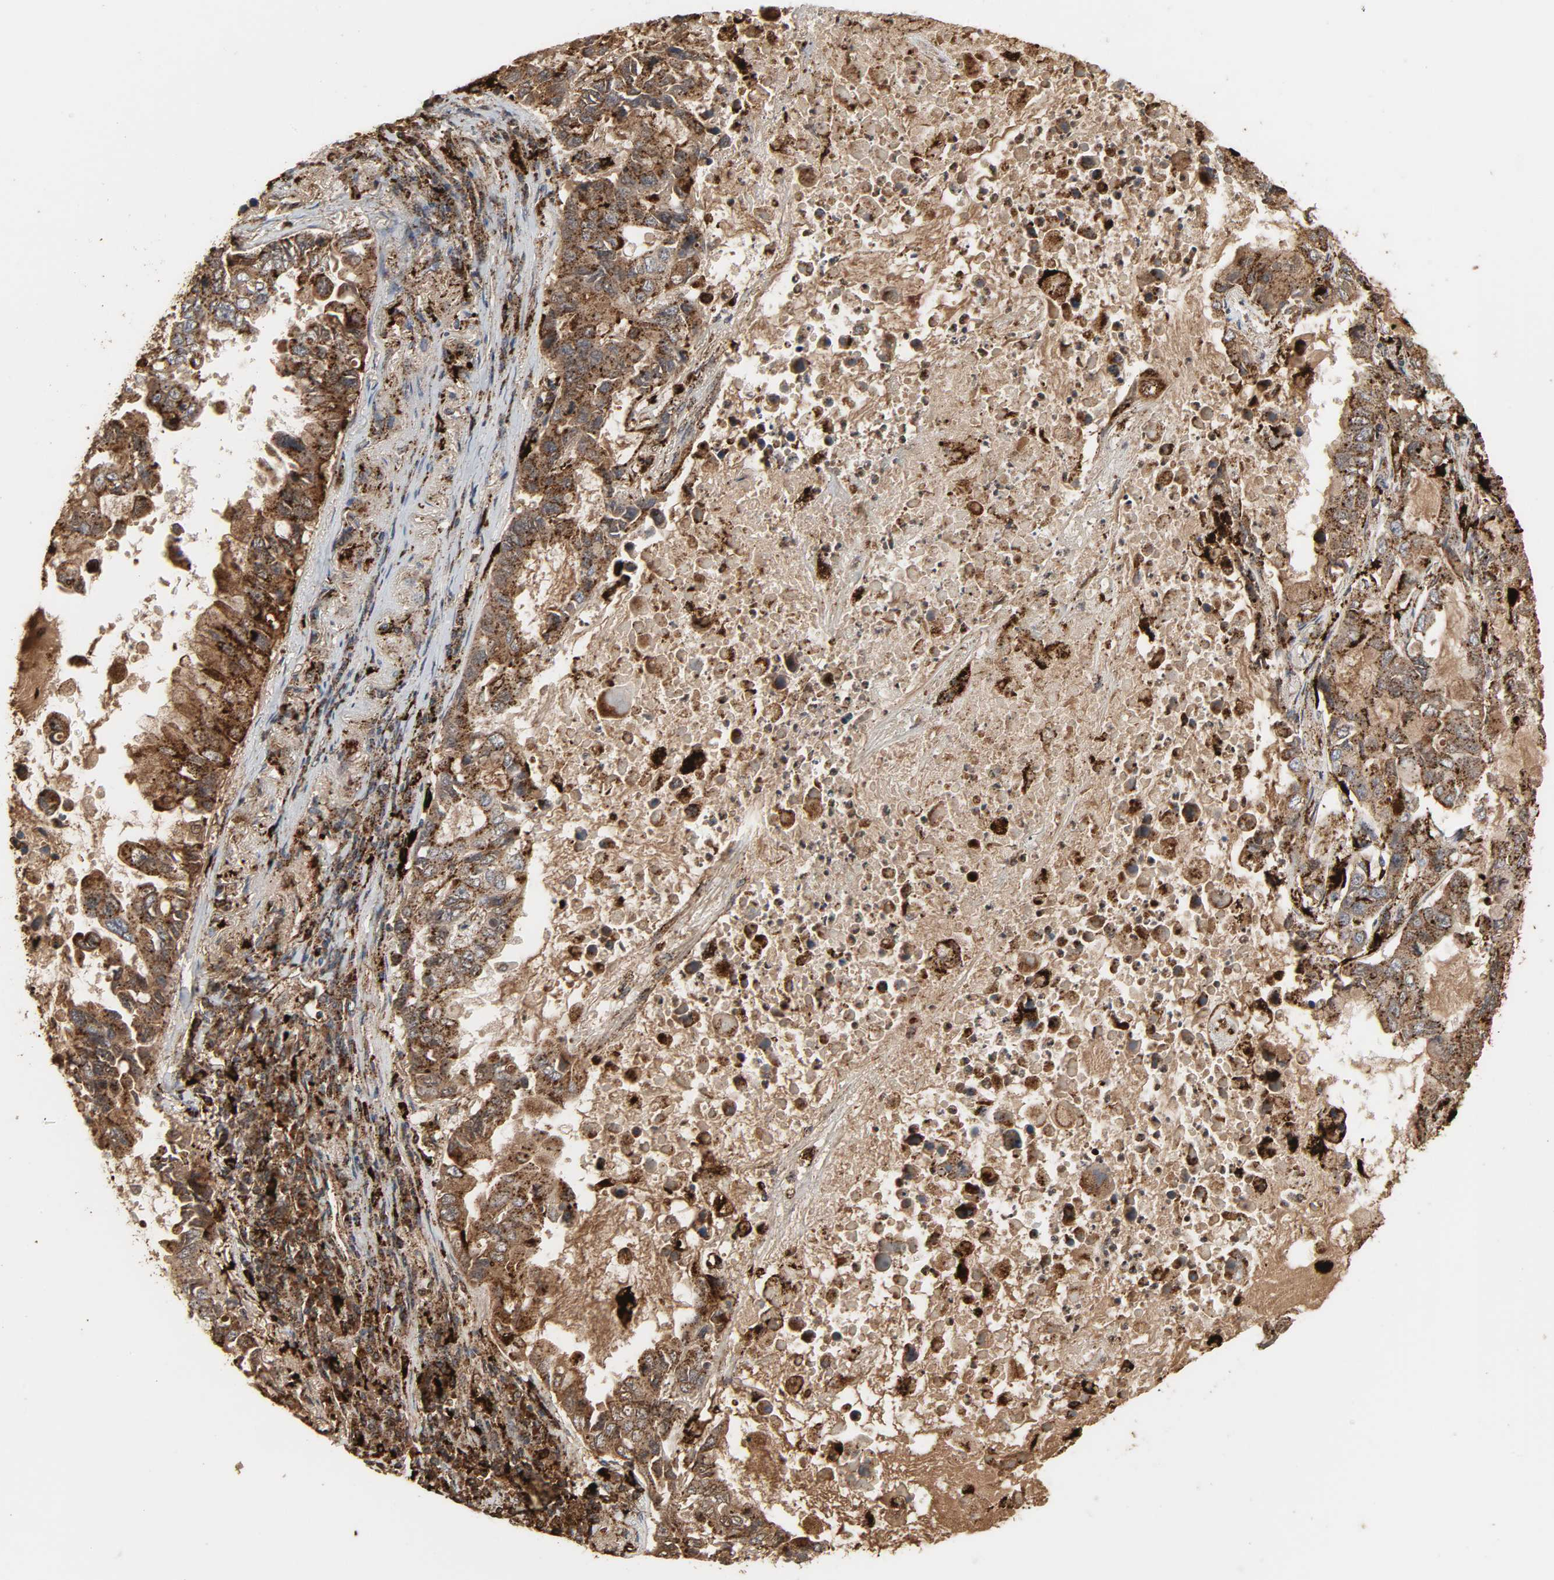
{"staining": {"intensity": "strong", "quantity": ">75%", "location": "cytoplasmic/membranous"}, "tissue": "lung cancer", "cell_type": "Tumor cells", "image_type": "cancer", "snomed": [{"axis": "morphology", "description": "Adenocarcinoma, NOS"}, {"axis": "topography", "description": "Lung"}], "caption": "Immunohistochemistry micrograph of lung cancer (adenocarcinoma) stained for a protein (brown), which demonstrates high levels of strong cytoplasmic/membranous positivity in approximately >75% of tumor cells.", "gene": "PSAP", "patient": {"sex": "male", "age": 64}}